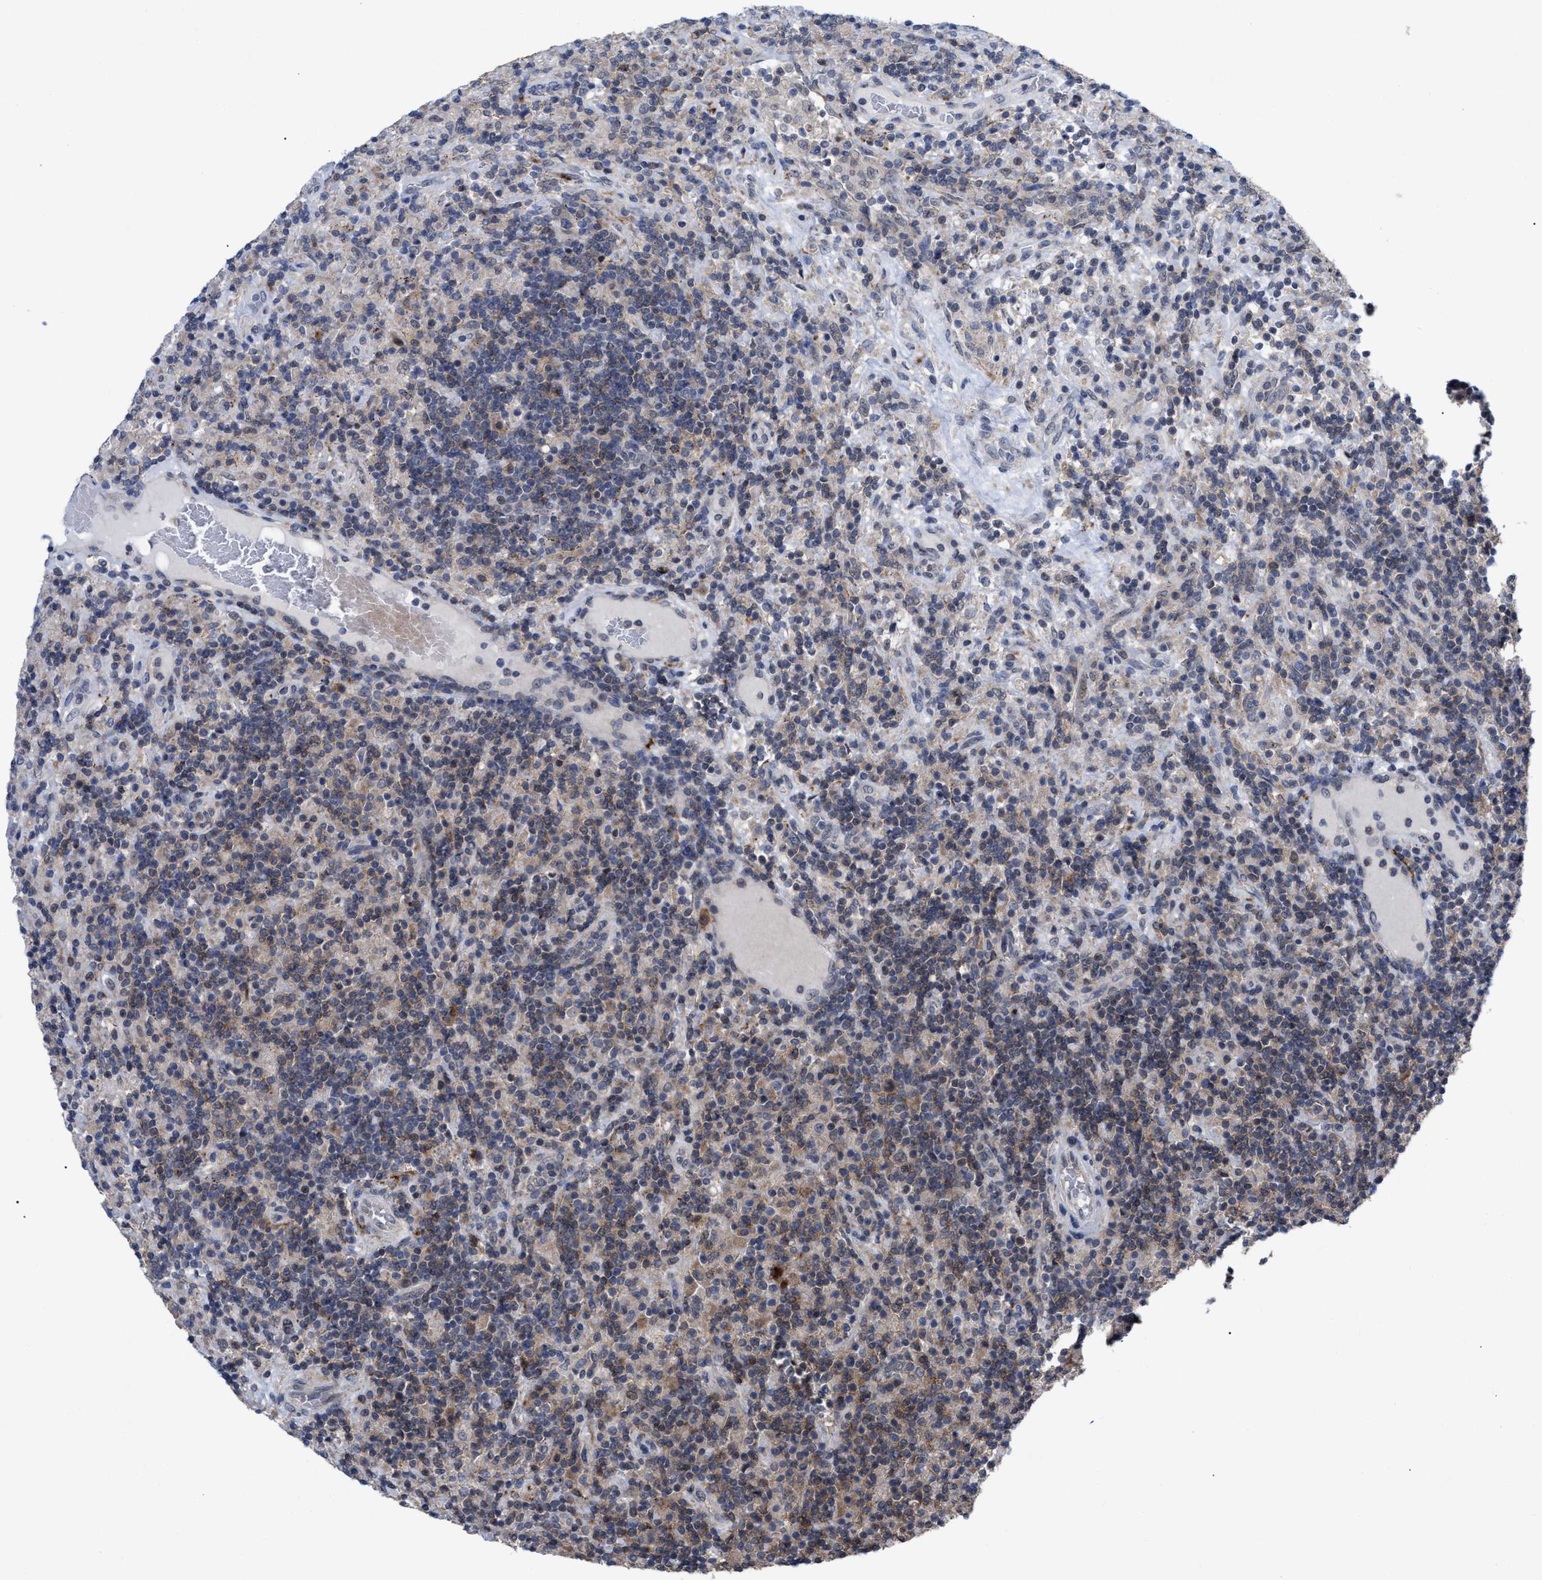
{"staining": {"intensity": "negative", "quantity": "none", "location": "none"}, "tissue": "lymphoma", "cell_type": "Tumor cells", "image_type": "cancer", "snomed": [{"axis": "morphology", "description": "Hodgkin's disease, NOS"}, {"axis": "topography", "description": "Lymph node"}], "caption": "DAB (3,3'-diaminobenzidine) immunohistochemical staining of lymphoma exhibits no significant staining in tumor cells.", "gene": "UPF1", "patient": {"sex": "male", "age": 70}}